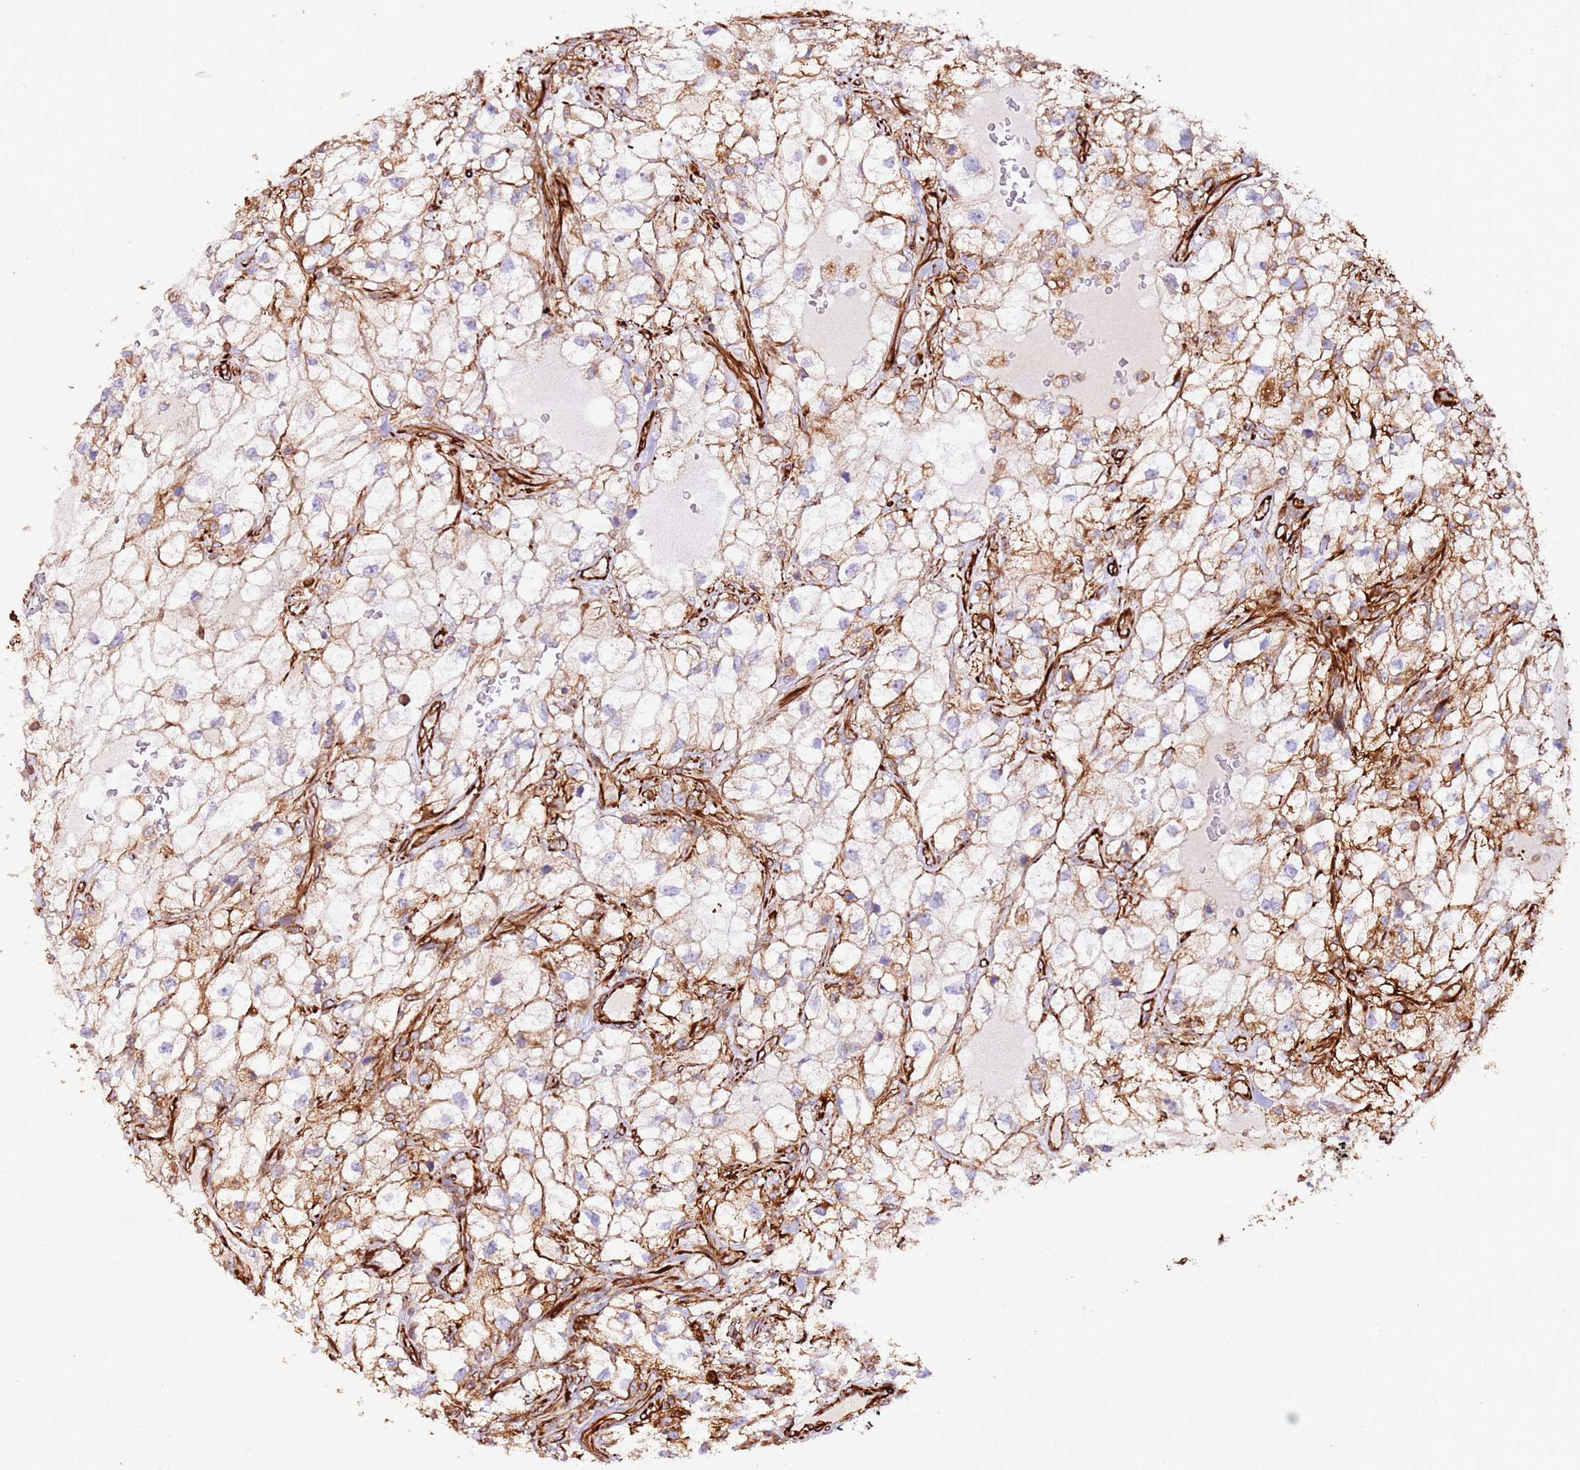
{"staining": {"intensity": "strong", "quantity": "25%-75%", "location": "cytoplasmic/membranous"}, "tissue": "renal cancer", "cell_type": "Tumor cells", "image_type": "cancer", "snomed": [{"axis": "morphology", "description": "Adenocarcinoma, NOS"}, {"axis": "topography", "description": "Kidney"}], "caption": "The histopathology image exhibits staining of renal cancer (adenocarcinoma), revealing strong cytoplasmic/membranous protein staining (brown color) within tumor cells. (IHC, brightfield microscopy, high magnification).", "gene": "MRGPRE", "patient": {"sex": "male", "age": 59}}